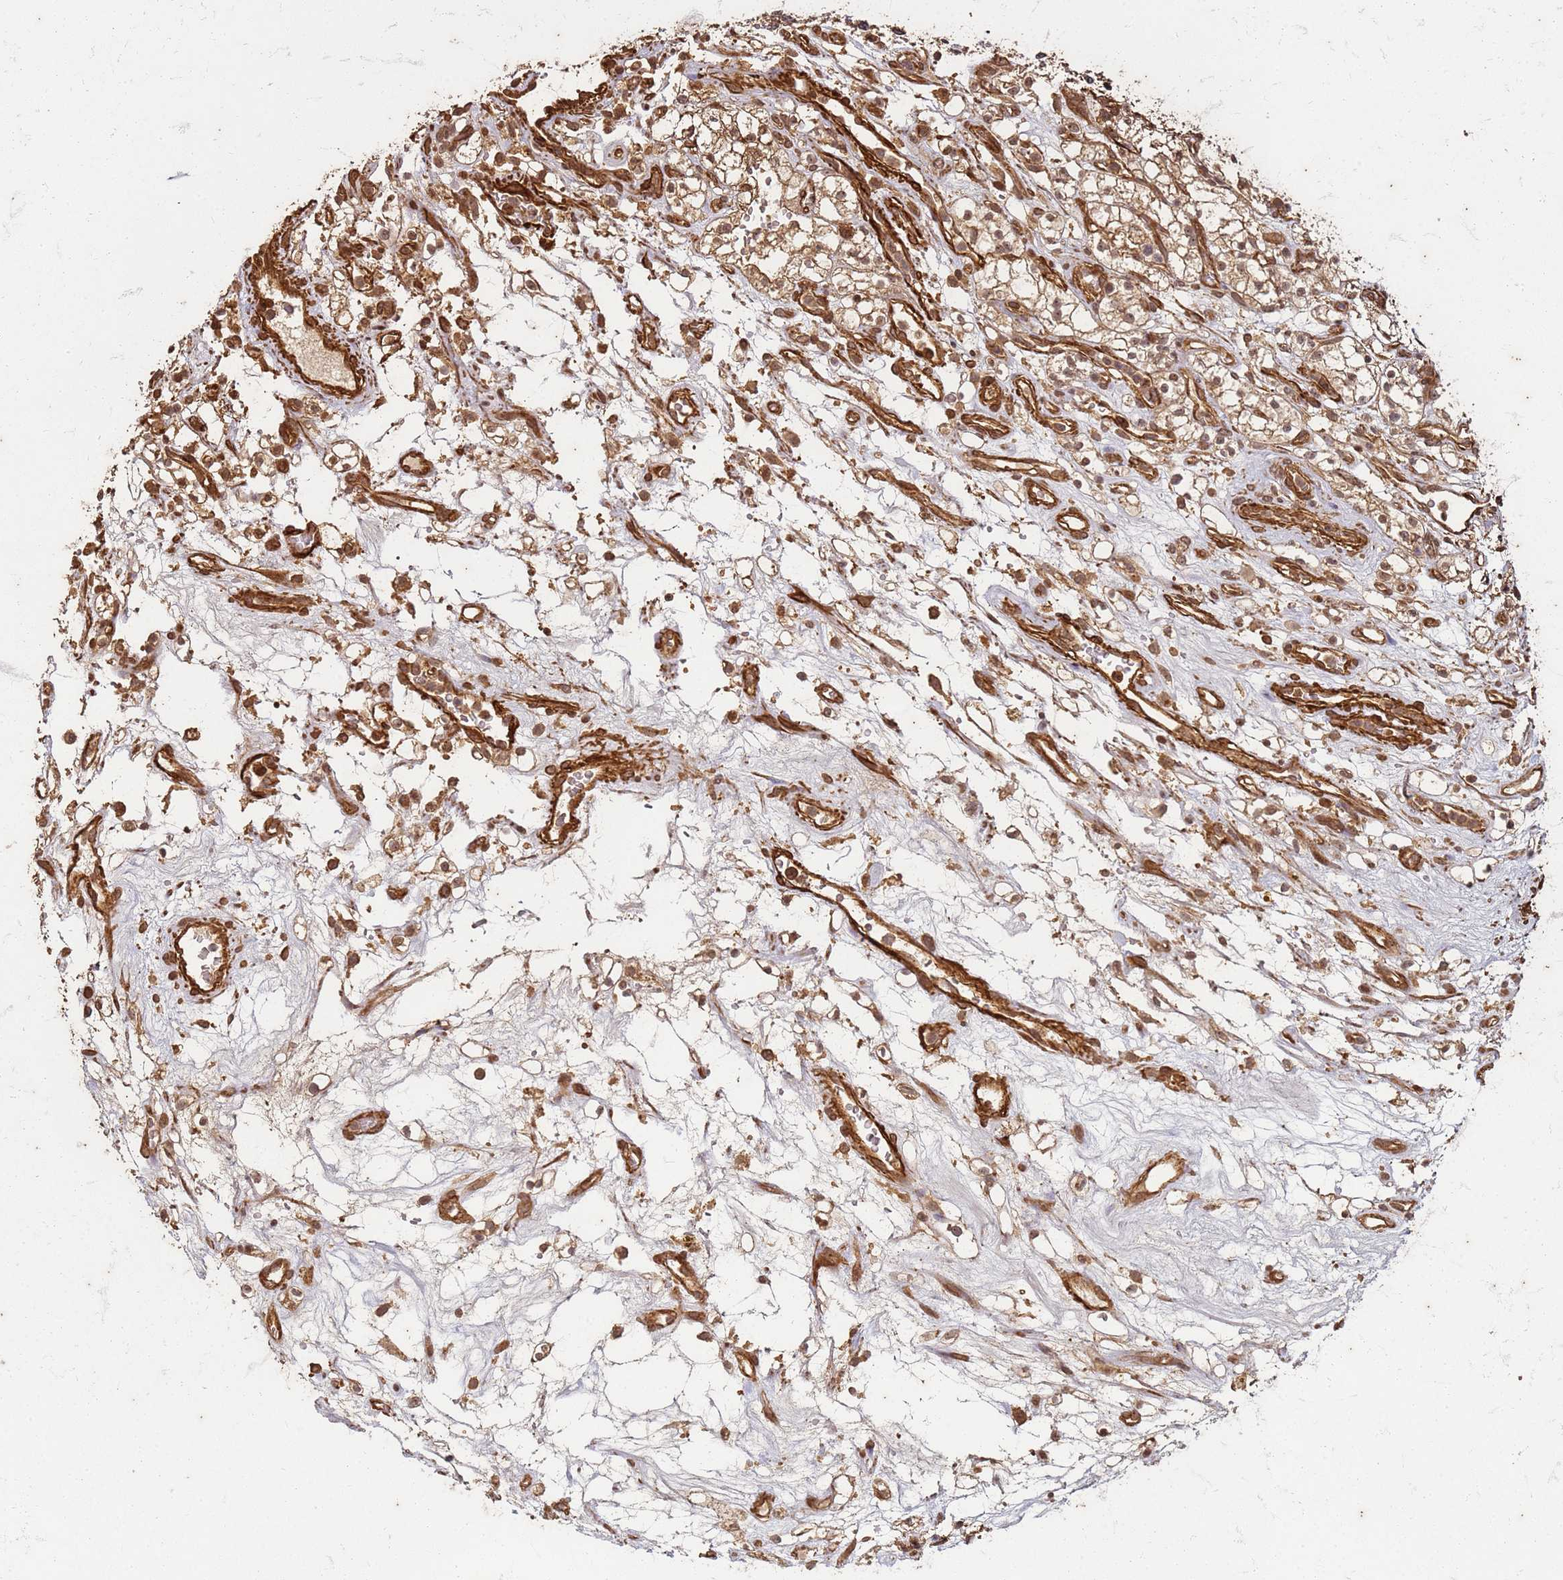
{"staining": {"intensity": "moderate", "quantity": ">75%", "location": "cytoplasmic/membranous,nuclear"}, "tissue": "renal cancer", "cell_type": "Tumor cells", "image_type": "cancer", "snomed": [{"axis": "morphology", "description": "Adenocarcinoma, NOS"}, {"axis": "topography", "description": "Kidney"}], "caption": "Renal adenocarcinoma stained with immunohistochemistry (IHC) exhibits moderate cytoplasmic/membranous and nuclear positivity in about >75% of tumor cells.", "gene": "KIF26A", "patient": {"sex": "female", "age": 69}}